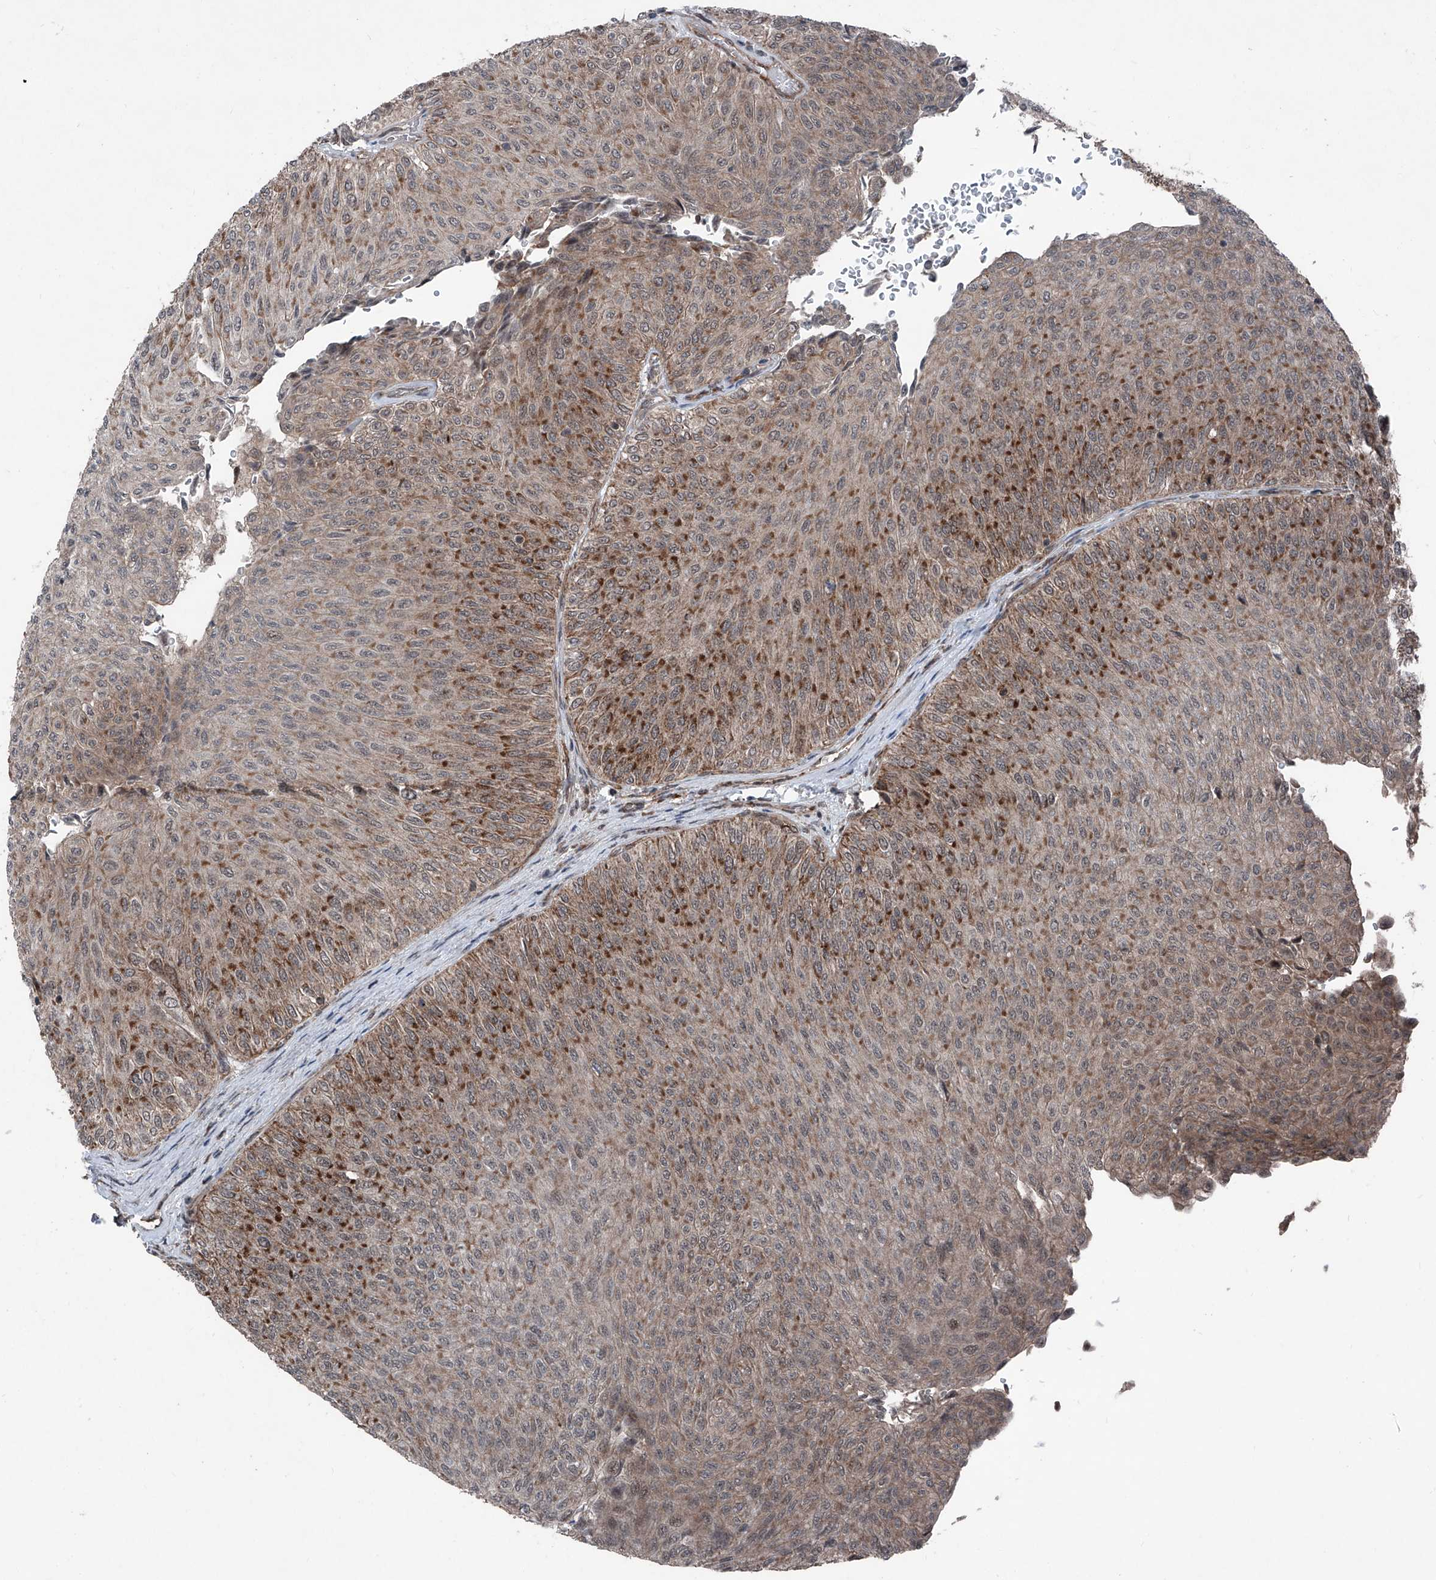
{"staining": {"intensity": "strong", "quantity": "25%-75%", "location": "cytoplasmic/membranous"}, "tissue": "urothelial cancer", "cell_type": "Tumor cells", "image_type": "cancer", "snomed": [{"axis": "morphology", "description": "Urothelial carcinoma, Low grade"}, {"axis": "topography", "description": "Urinary bladder"}], "caption": "Immunohistochemical staining of human low-grade urothelial carcinoma displays high levels of strong cytoplasmic/membranous positivity in about 25%-75% of tumor cells.", "gene": "COA7", "patient": {"sex": "male", "age": 78}}